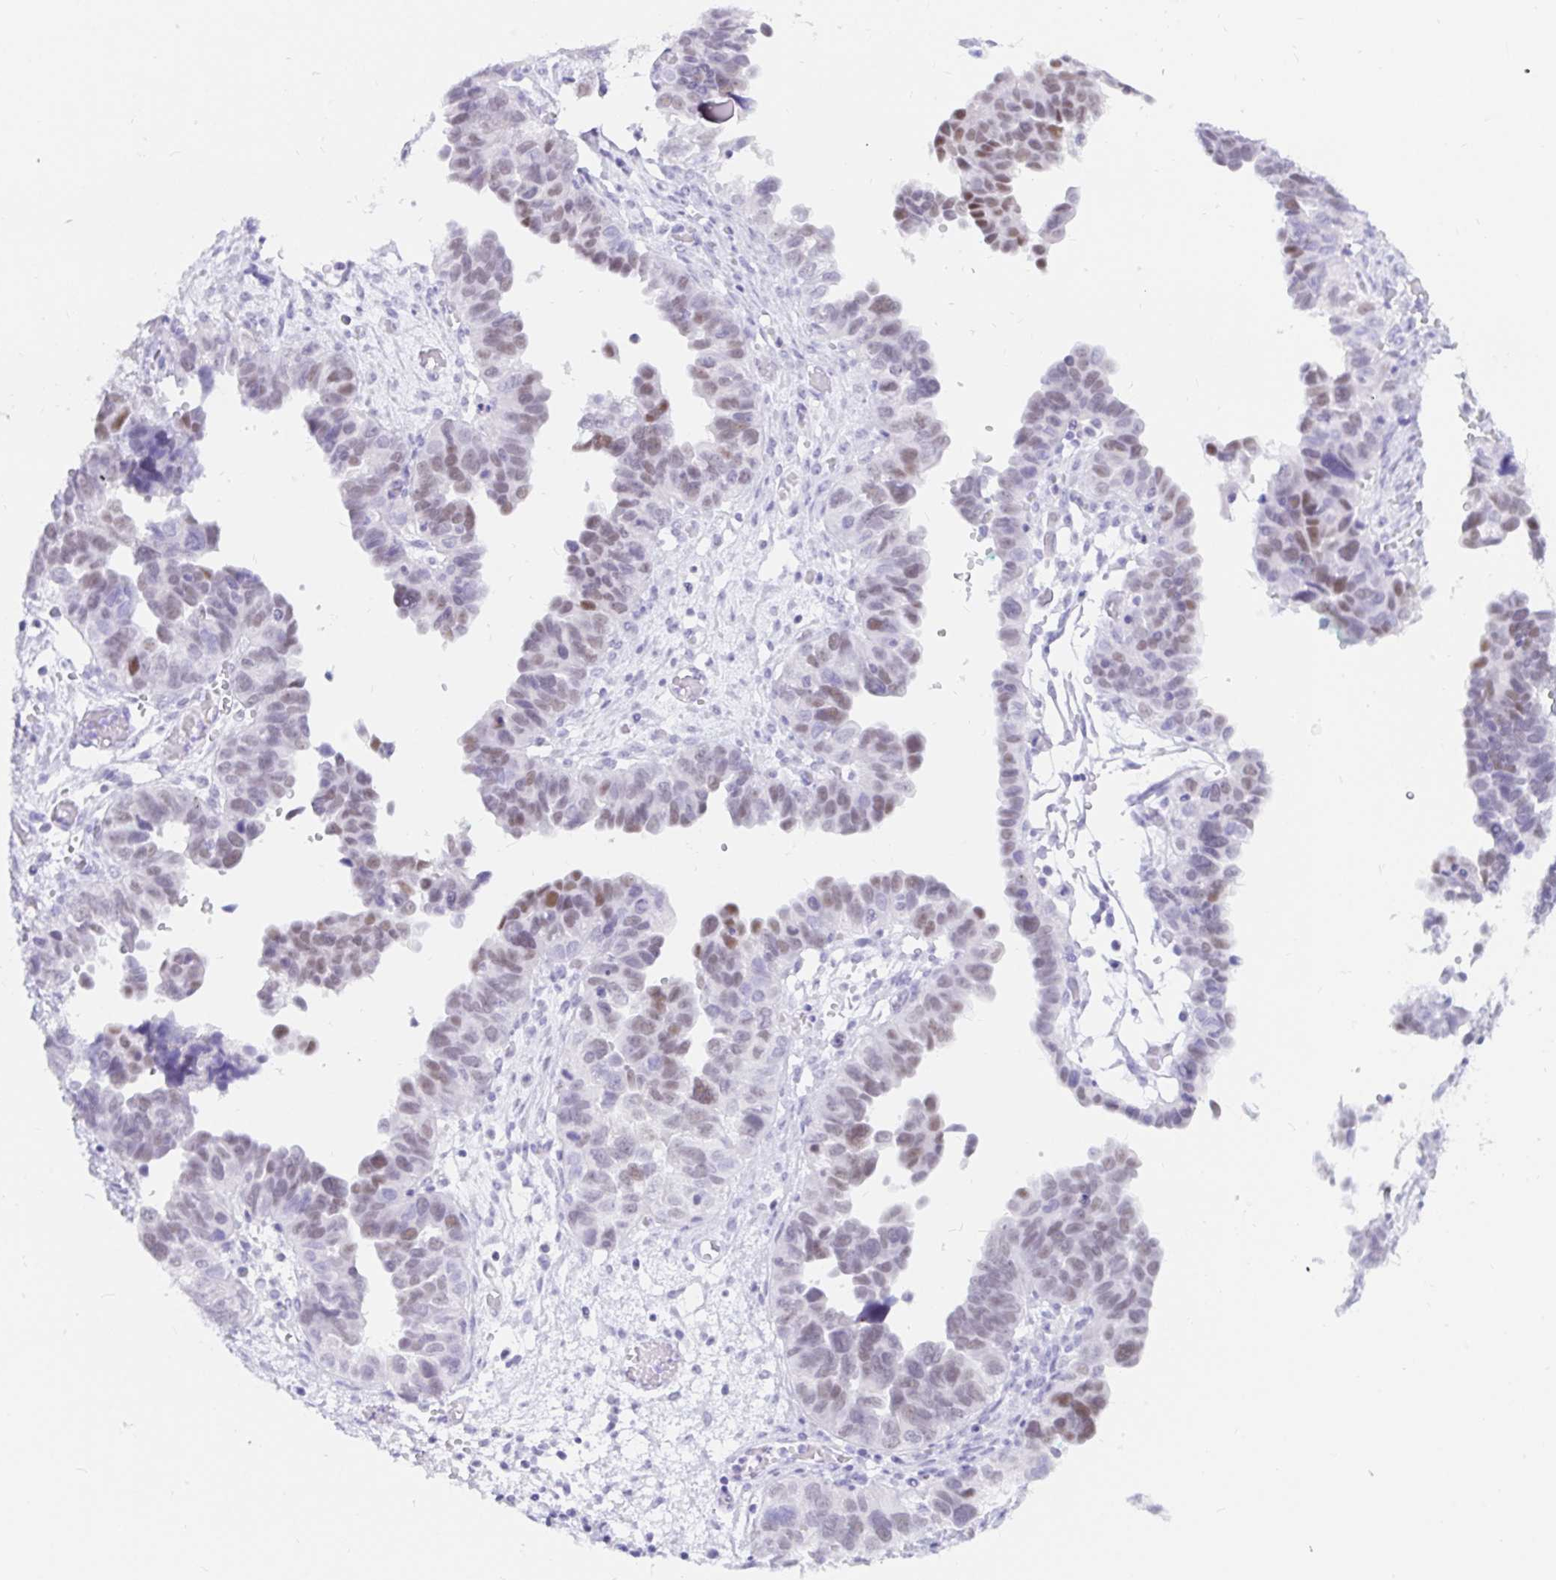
{"staining": {"intensity": "weak", "quantity": "25%-75%", "location": "nuclear"}, "tissue": "ovarian cancer", "cell_type": "Tumor cells", "image_type": "cancer", "snomed": [{"axis": "morphology", "description": "Cystadenocarcinoma, serous, NOS"}, {"axis": "topography", "description": "Ovary"}], "caption": "Immunohistochemistry (DAB (3,3'-diaminobenzidine)) staining of serous cystadenocarcinoma (ovarian) demonstrates weak nuclear protein positivity in approximately 25%-75% of tumor cells.", "gene": "OR6T1", "patient": {"sex": "female", "age": 64}}